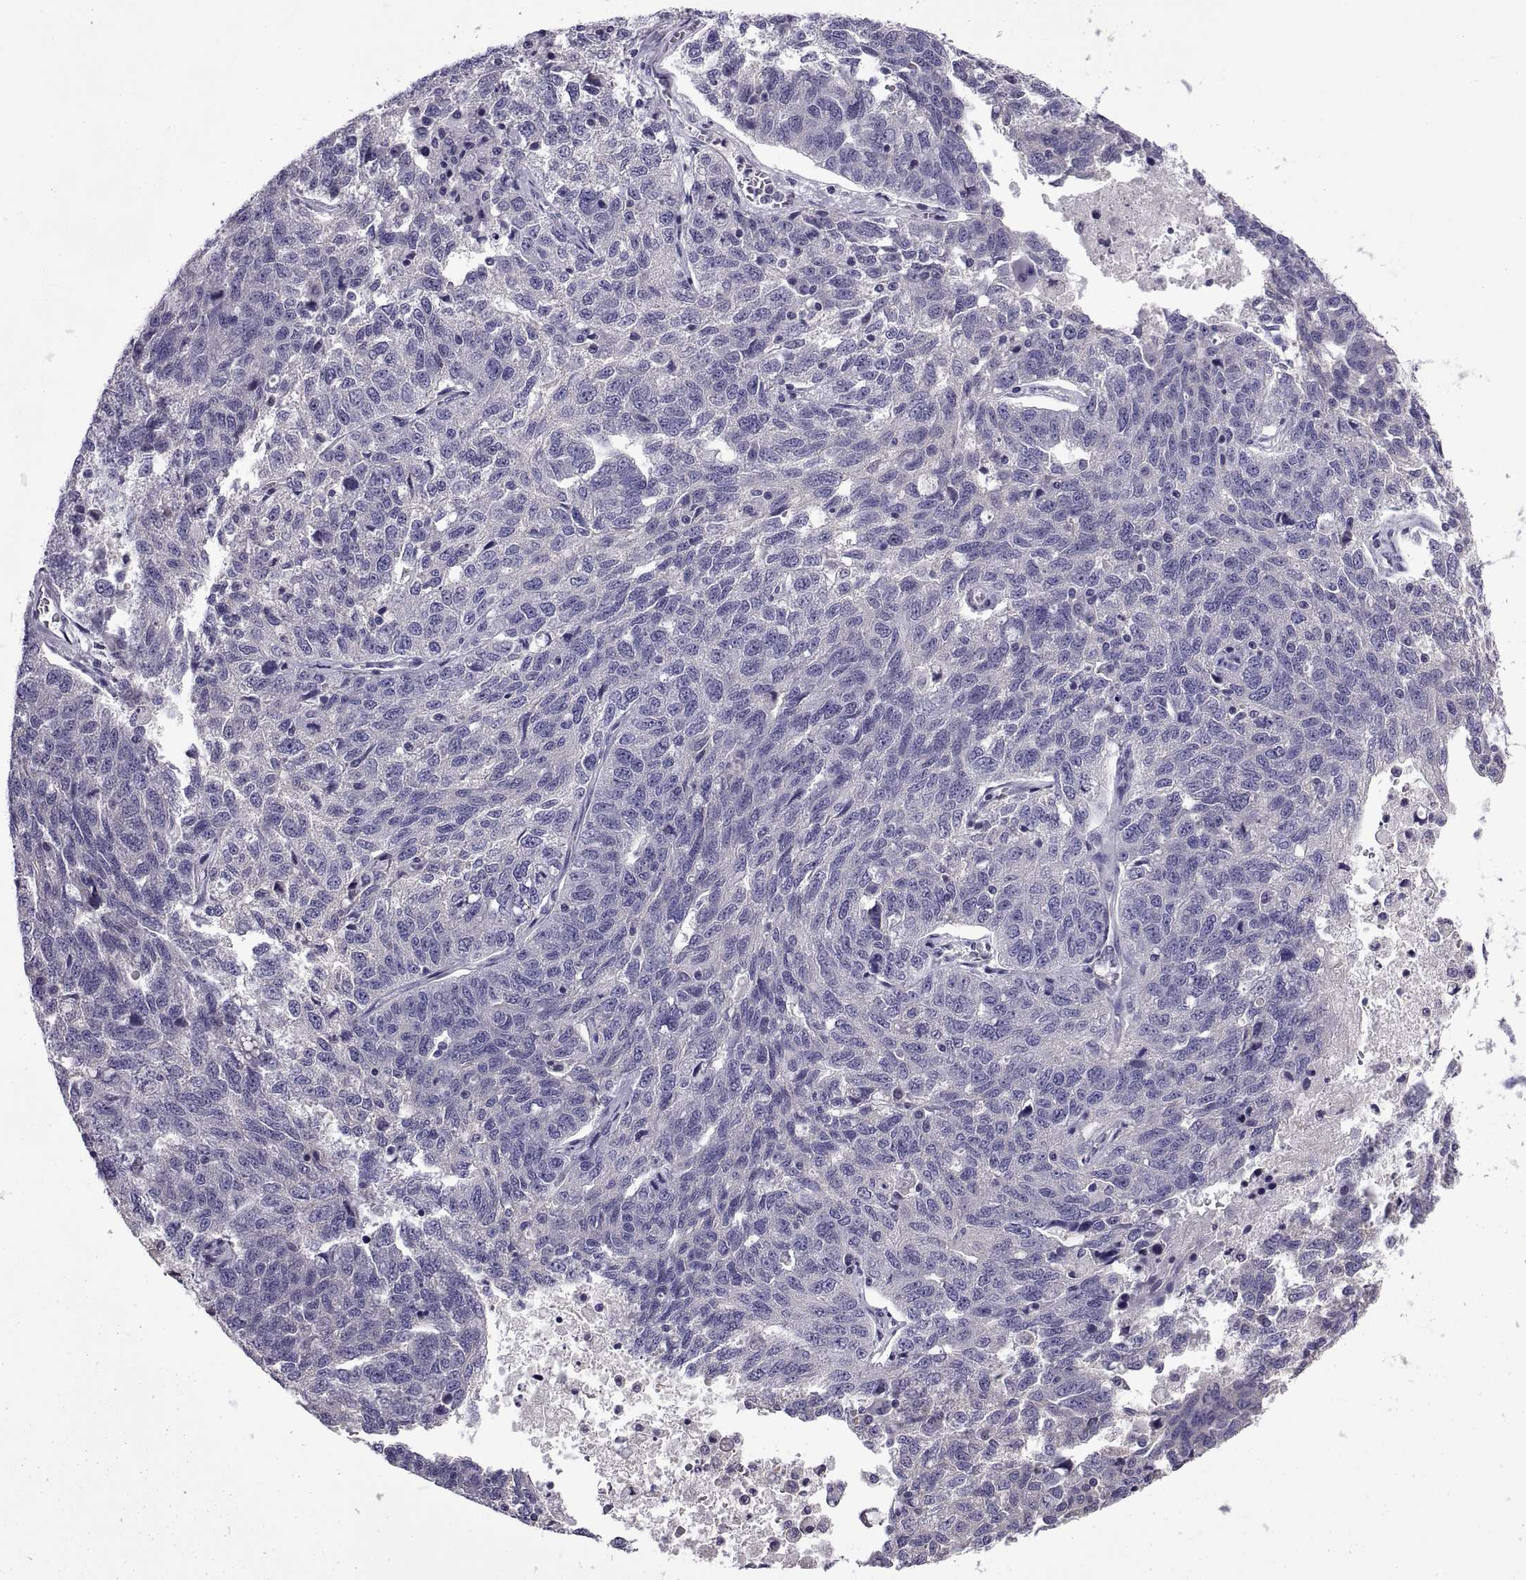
{"staining": {"intensity": "negative", "quantity": "none", "location": "none"}, "tissue": "ovarian cancer", "cell_type": "Tumor cells", "image_type": "cancer", "snomed": [{"axis": "morphology", "description": "Cystadenocarcinoma, serous, NOS"}, {"axis": "topography", "description": "Ovary"}], "caption": "There is no significant expression in tumor cells of serous cystadenocarcinoma (ovarian). Nuclei are stained in blue.", "gene": "TMC3", "patient": {"sex": "female", "age": 71}}